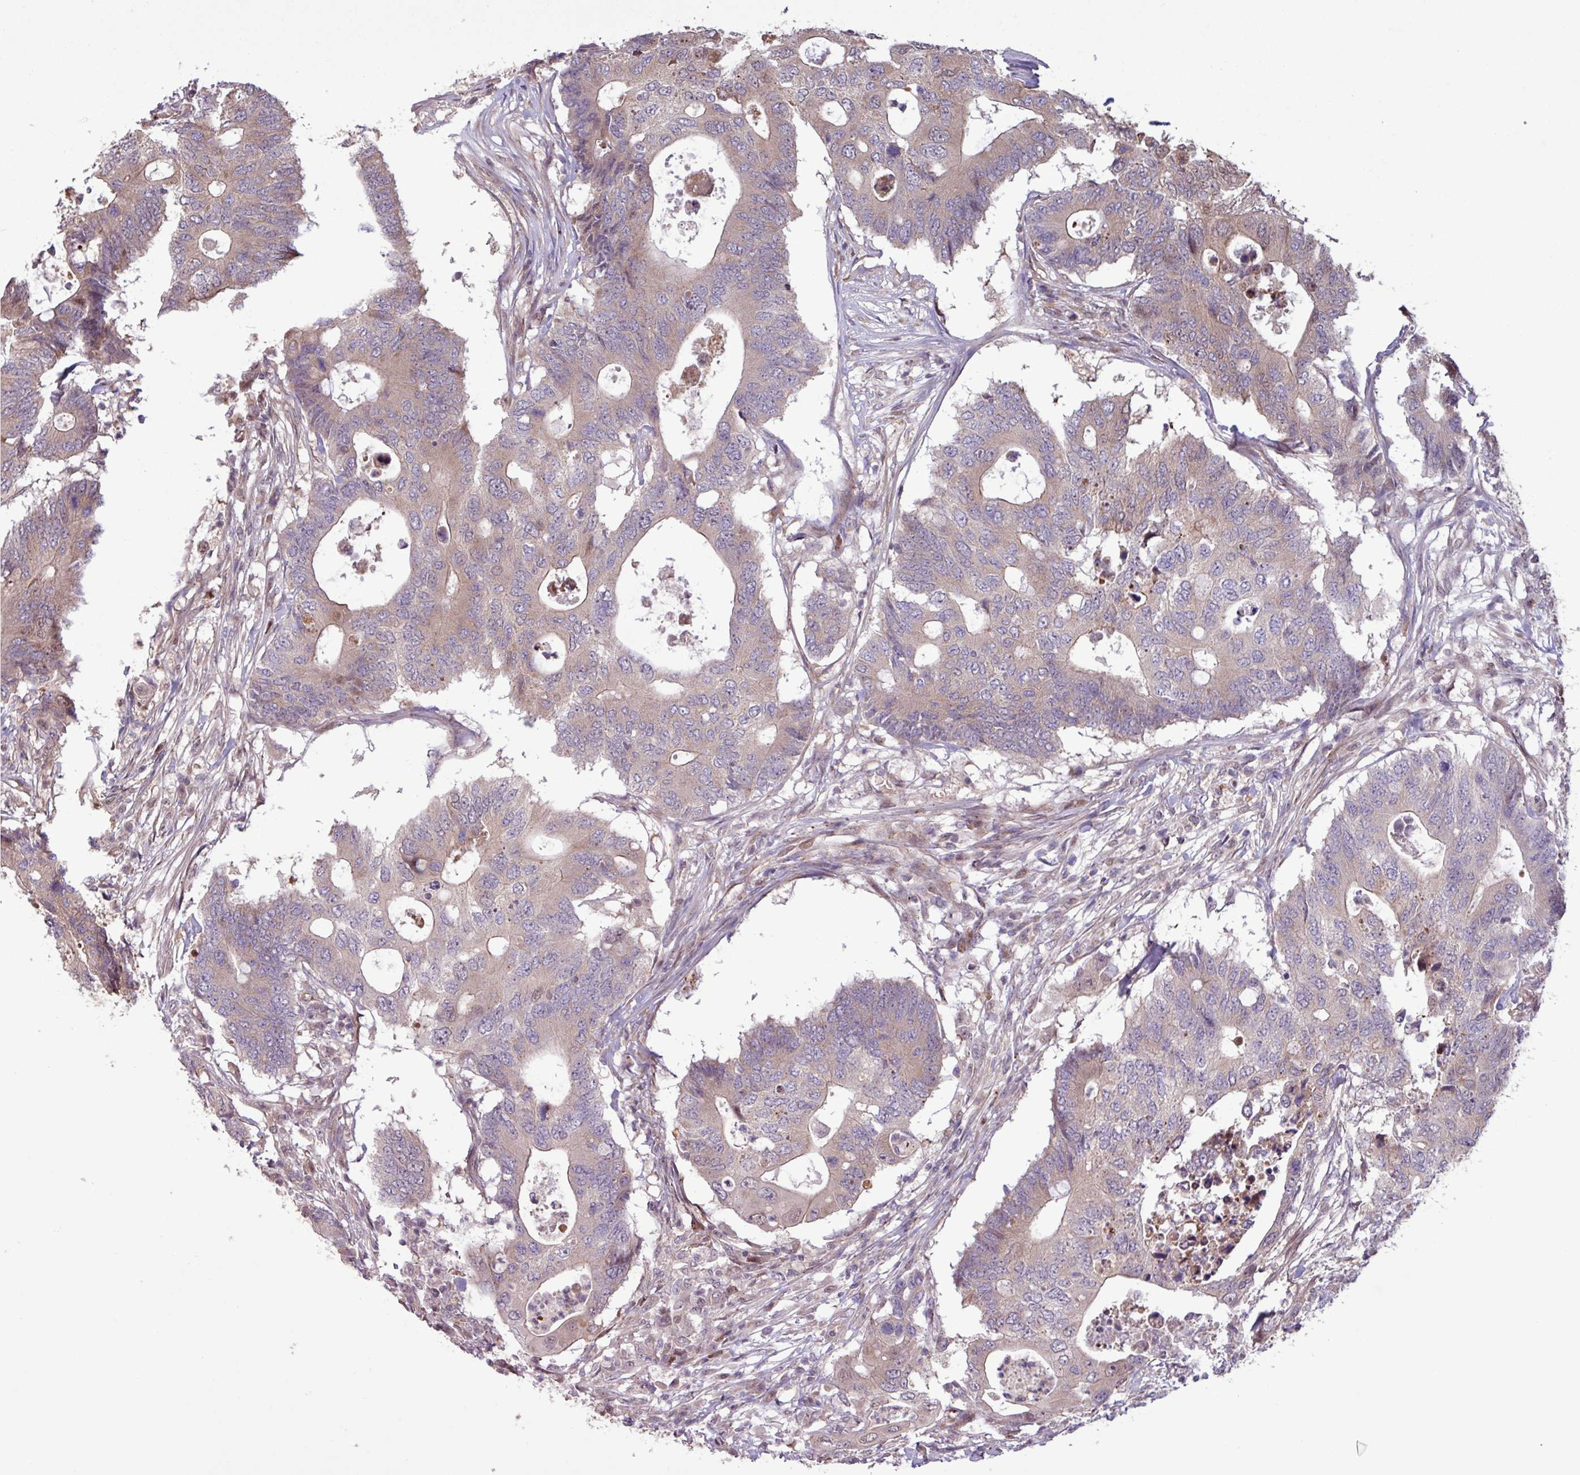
{"staining": {"intensity": "weak", "quantity": "25%-75%", "location": "cytoplasmic/membranous"}, "tissue": "colorectal cancer", "cell_type": "Tumor cells", "image_type": "cancer", "snomed": [{"axis": "morphology", "description": "Adenocarcinoma, NOS"}, {"axis": "topography", "description": "Colon"}], "caption": "Tumor cells exhibit low levels of weak cytoplasmic/membranous expression in about 25%-75% of cells in human colorectal adenocarcinoma.", "gene": "PDPR", "patient": {"sex": "male", "age": 71}}